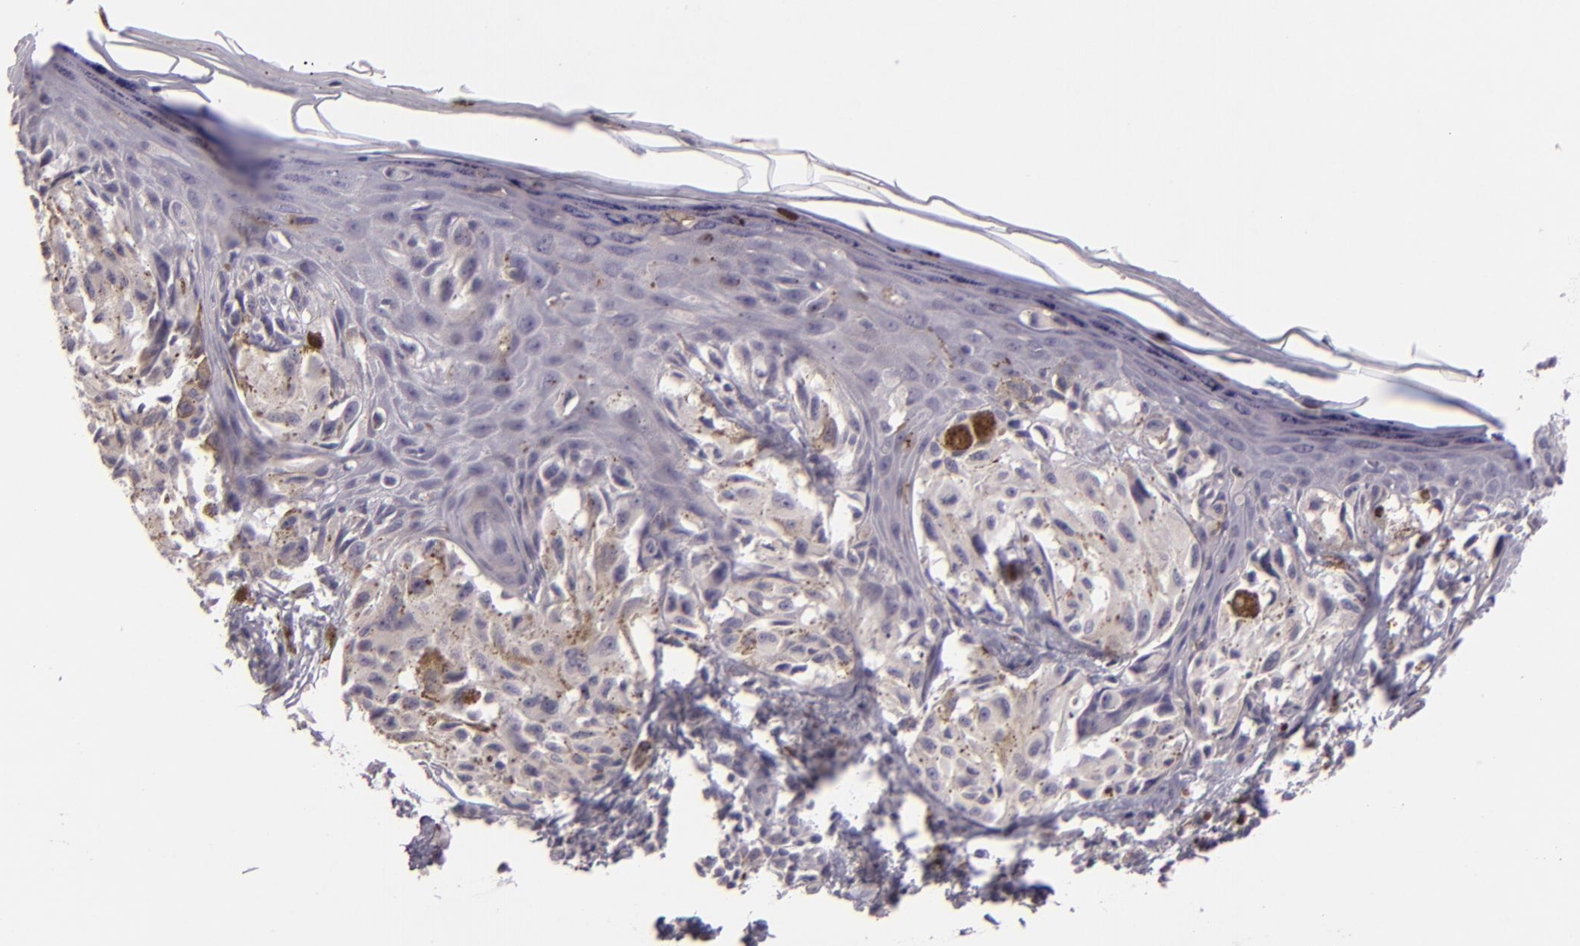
{"staining": {"intensity": "weak", "quantity": "<25%", "location": "cytoplasmic/membranous"}, "tissue": "melanoma", "cell_type": "Tumor cells", "image_type": "cancer", "snomed": [{"axis": "morphology", "description": "Malignant melanoma, NOS"}, {"axis": "topography", "description": "Skin"}], "caption": "An immunohistochemistry (IHC) histopathology image of melanoma is shown. There is no staining in tumor cells of melanoma.", "gene": "EGFL6", "patient": {"sex": "female", "age": 72}}